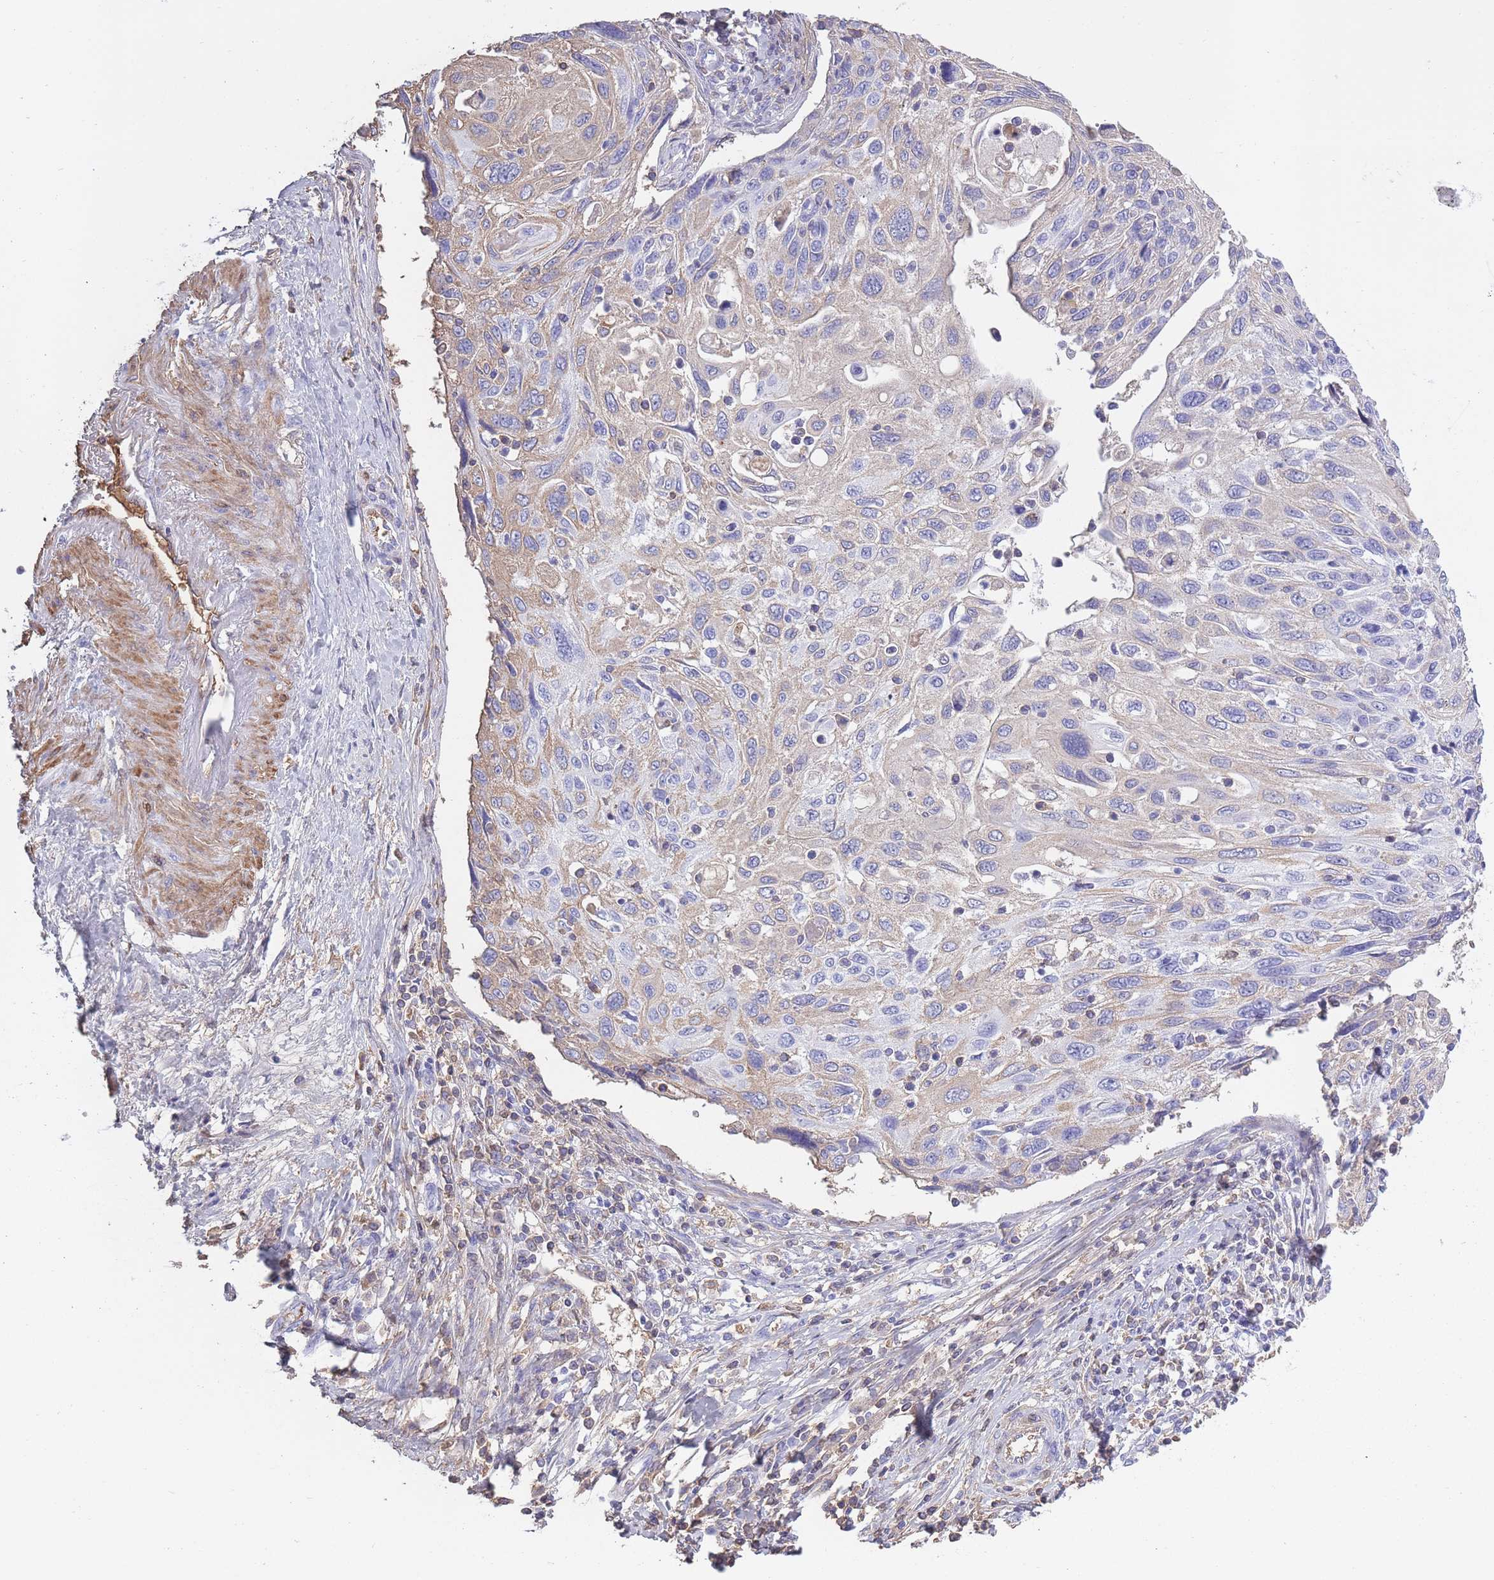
{"staining": {"intensity": "weak", "quantity": "<25%", "location": "cytoplasmic/membranous"}, "tissue": "cervical cancer", "cell_type": "Tumor cells", "image_type": "cancer", "snomed": [{"axis": "morphology", "description": "Squamous cell carcinoma, NOS"}, {"axis": "topography", "description": "Cervix"}], "caption": "There is no significant positivity in tumor cells of cervical cancer (squamous cell carcinoma). (Stains: DAB immunohistochemistry (IHC) with hematoxylin counter stain, Microscopy: brightfield microscopy at high magnification).", "gene": "AP3S2", "patient": {"sex": "female", "age": 70}}